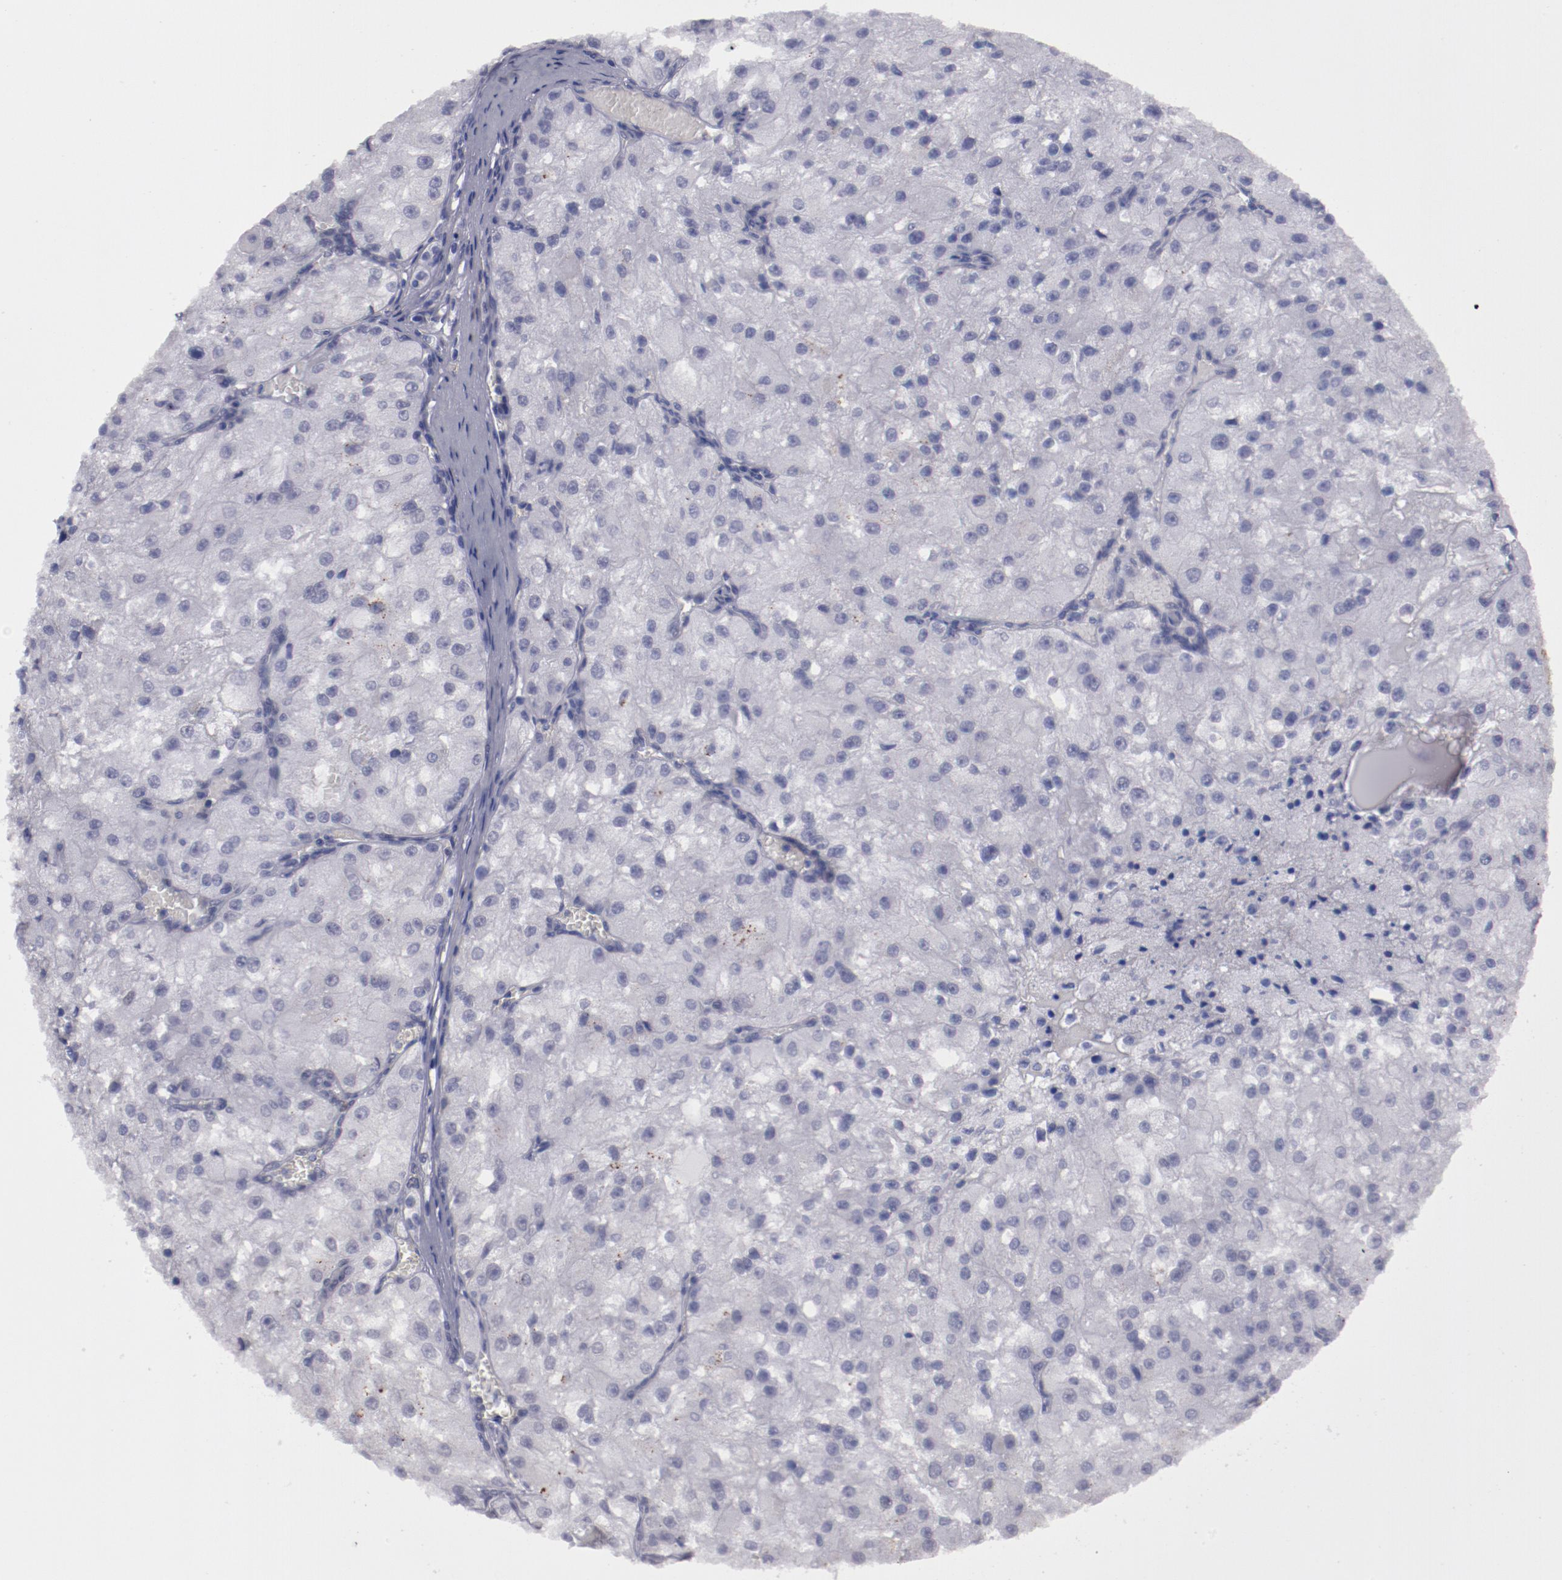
{"staining": {"intensity": "negative", "quantity": "none", "location": "none"}, "tissue": "renal cancer", "cell_type": "Tumor cells", "image_type": "cancer", "snomed": [{"axis": "morphology", "description": "Adenocarcinoma, NOS"}, {"axis": "topography", "description": "Kidney"}], "caption": "Immunohistochemical staining of adenocarcinoma (renal) reveals no significant positivity in tumor cells.", "gene": "IRF4", "patient": {"sex": "female", "age": 74}}